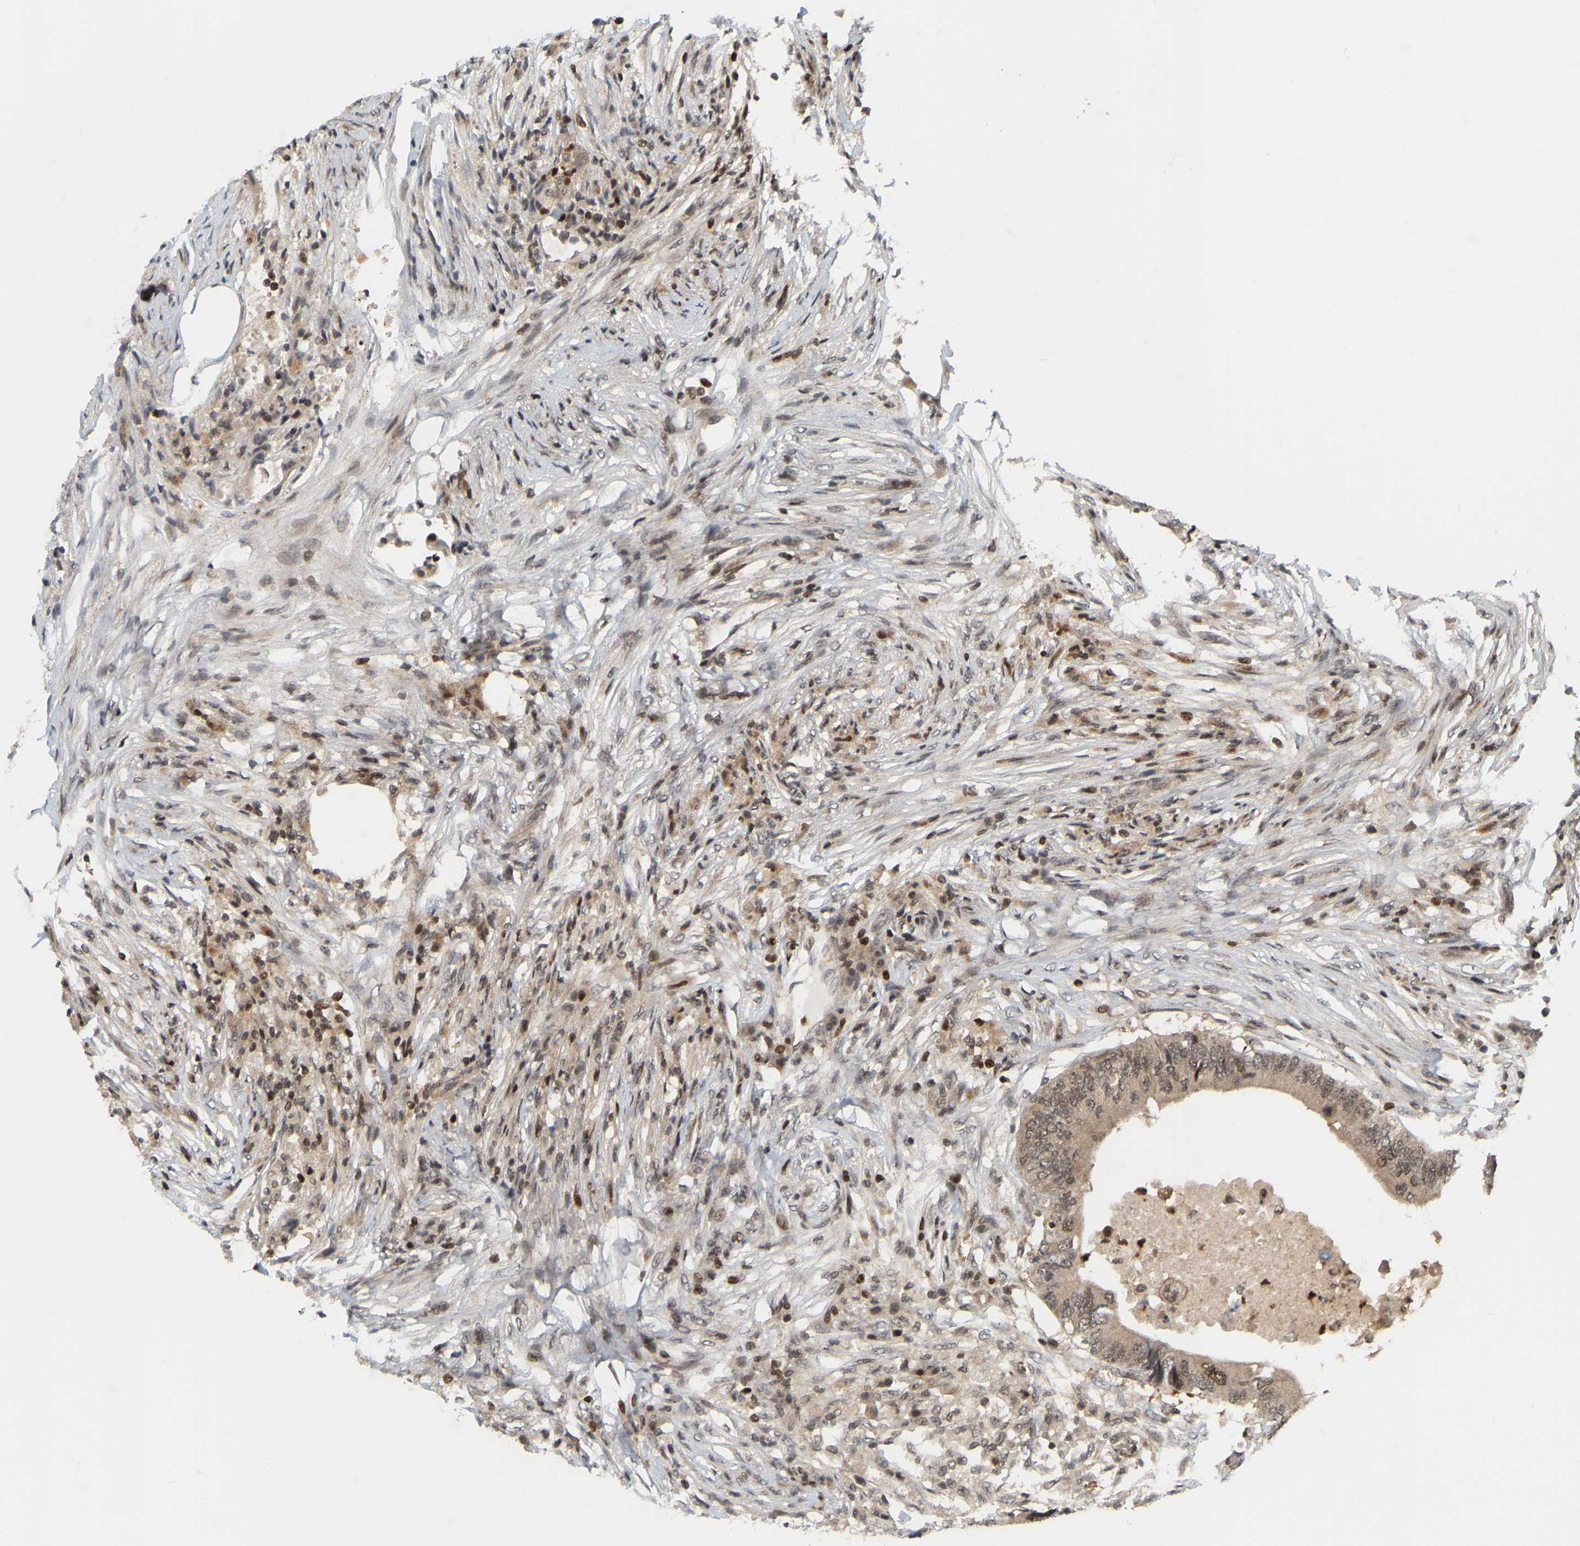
{"staining": {"intensity": "weak", "quantity": ">75%", "location": "cytoplasmic/membranous,nuclear"}, "tissue": "colorectal cancer", "cell_type": "Tumor cells", "image_type": "cancer", "snomed": [{"axis": "morphology", "description": "Adenocarcinoma, NOS"}, {"axis": "topography", "description": "Colon"}], "caption": "There is low levels of weak cytoplasmic/membranous and nuclear positivity in tumor cells of colorectal cancer, as demonstrated by immunohistochemical staining (brown color).", "gene": "NFE2L2", "patient": {"sex": "male", "age": 71}}